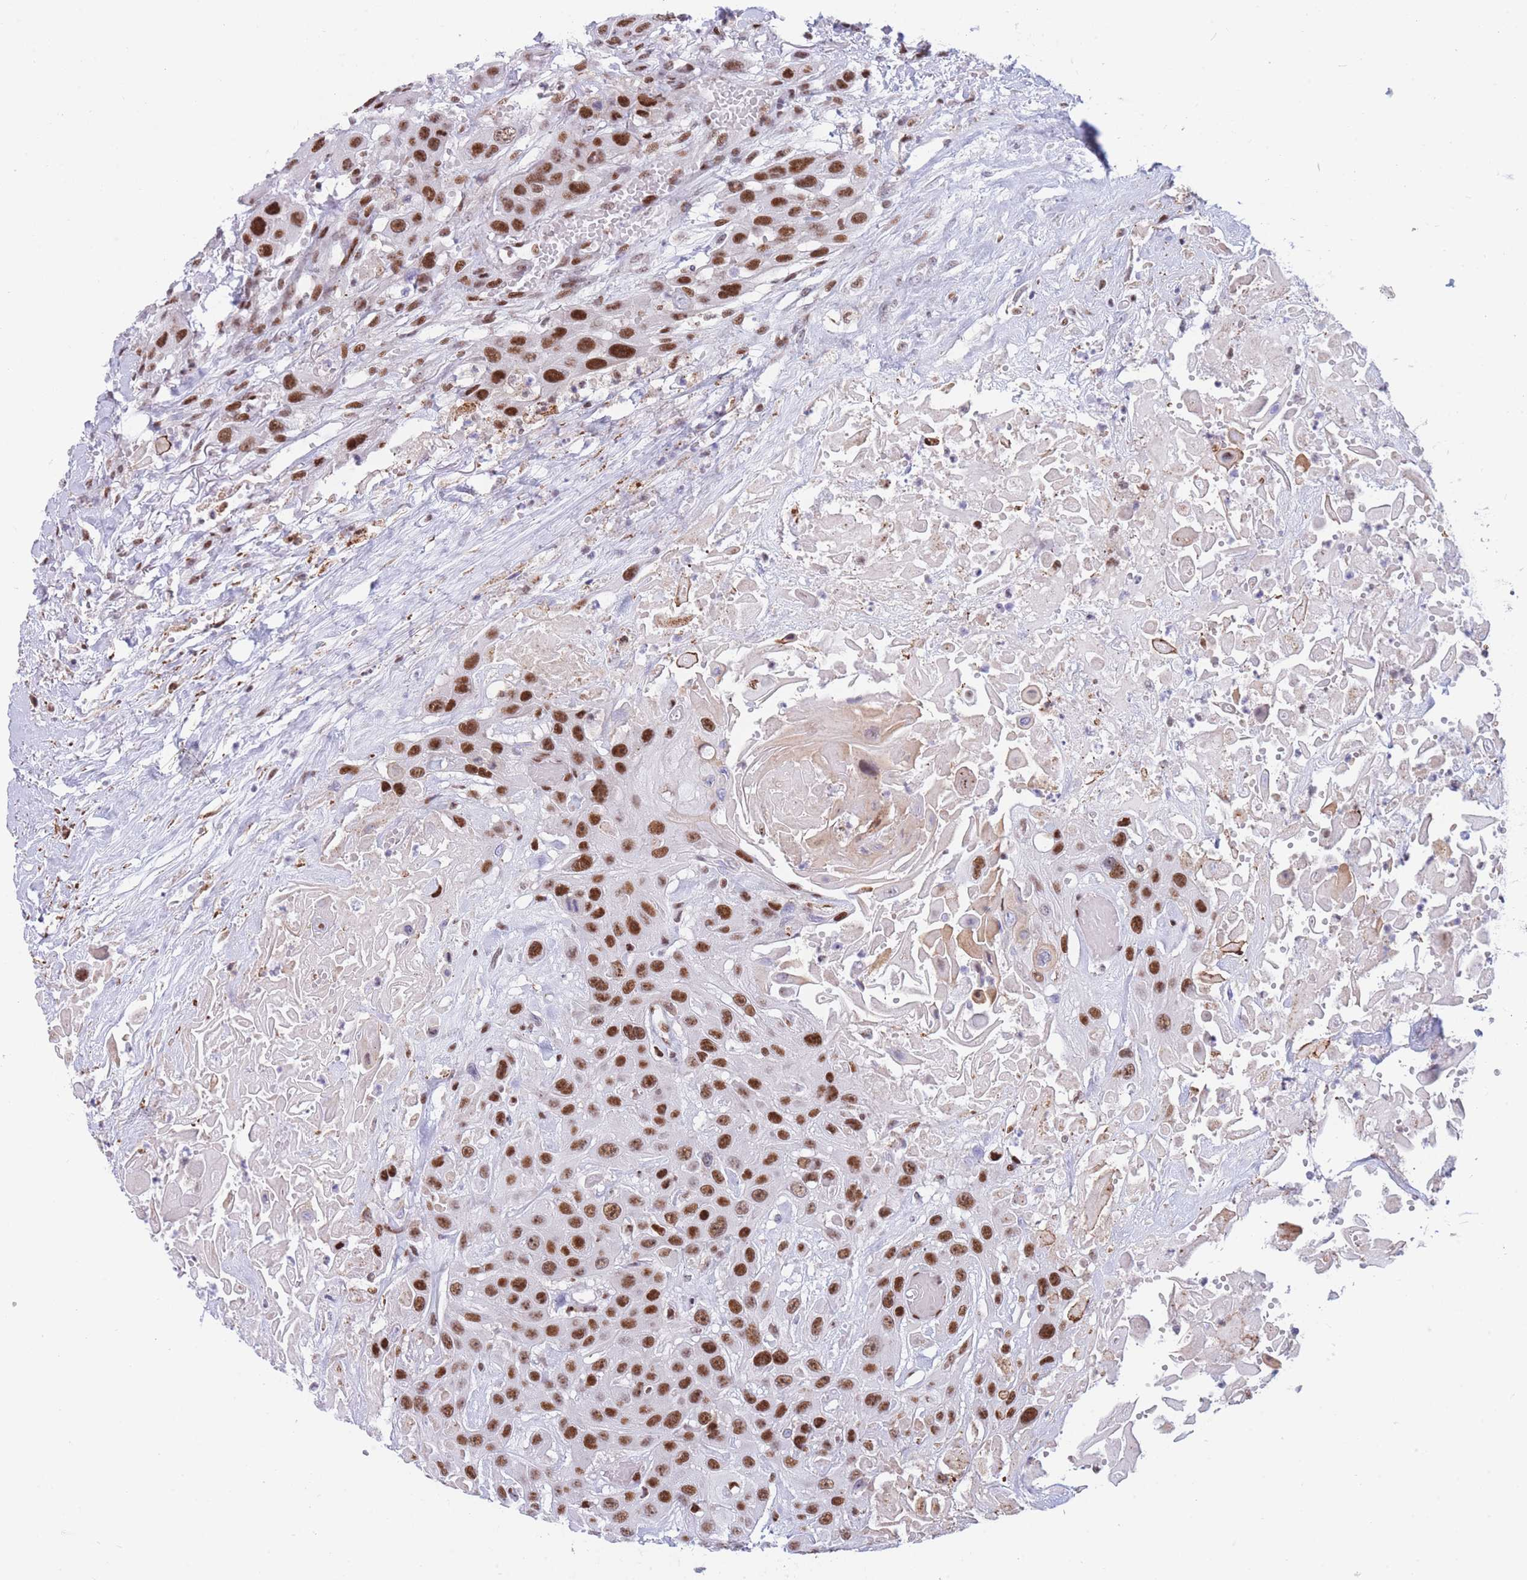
{"staining": {"intensity": "strong", "quantity": ">75%", "location": "nuclear"}, "tissue": "head and neck cancer", "cell_type": "Tumor cells", "image_type": "cancer", "snomed": [{"axis": "morphology", "description": "Squamous cell carcinoma, NOS"}, {"axis": "topography", "description": "Head-Neck"}], "caption": "Head and neck squamous cell carcinoma stained with a protein marker exhibits strong staining in tumor cells.", "gene": "DNAJC3", "patient": {"sex": "male", "age": 81}}